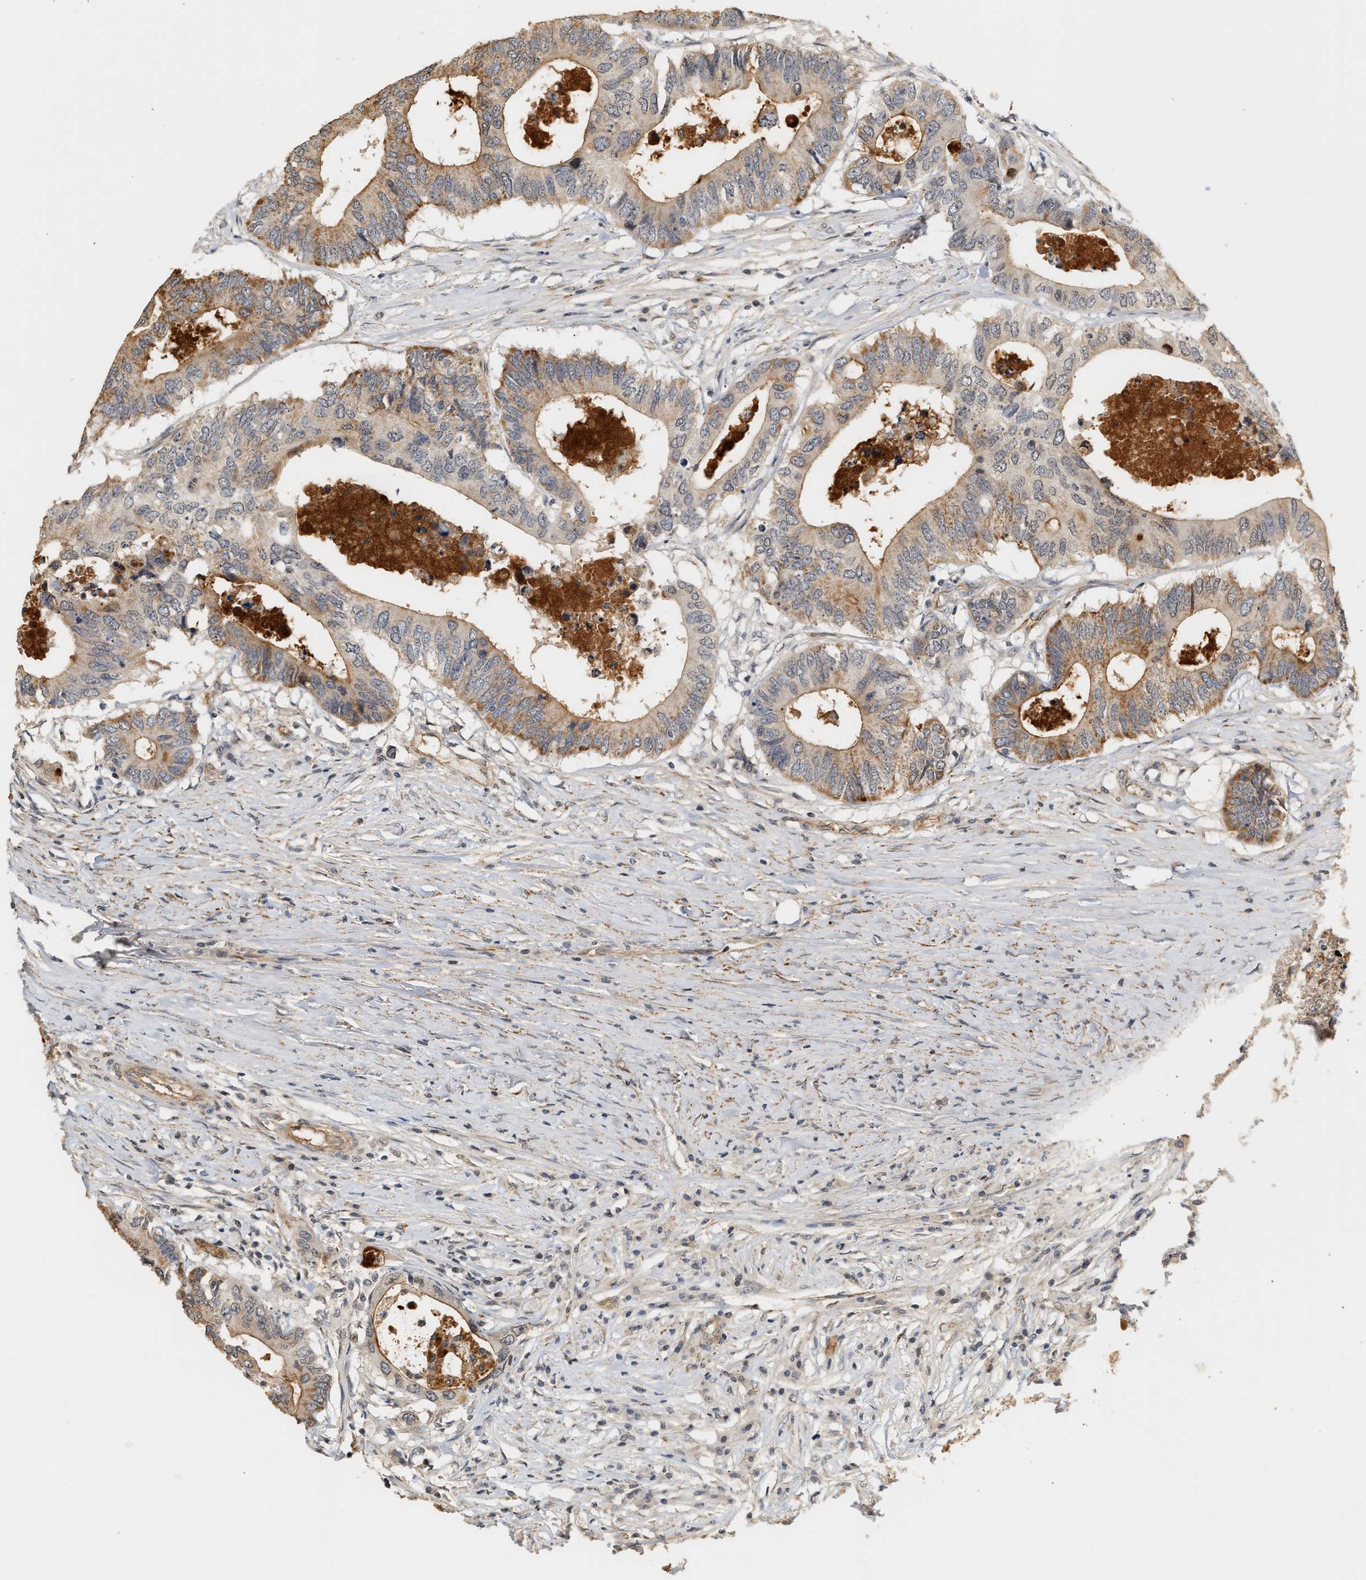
{"staining": {"intensity": "moderate", "quantity": "<25%", "location": "cytoplasmic/membranous"}, "tissue": "colorectal cancer", "cell_type": "Tumor cells", "image_type": "cancer", "snomed": [{"axis": "morphology", "description": "Adenocarcinoma, NOS"}, {"axis": "topography", "description": "Colon"}], "caption": "Human colorectal adenocarcinoma stained with a brown dye shows moderate cytoplasmic/membranous positive staining in about <25% of tumor cells.", "gene": "PLXND1", "patient": {"sex": "male", "age": 71}}